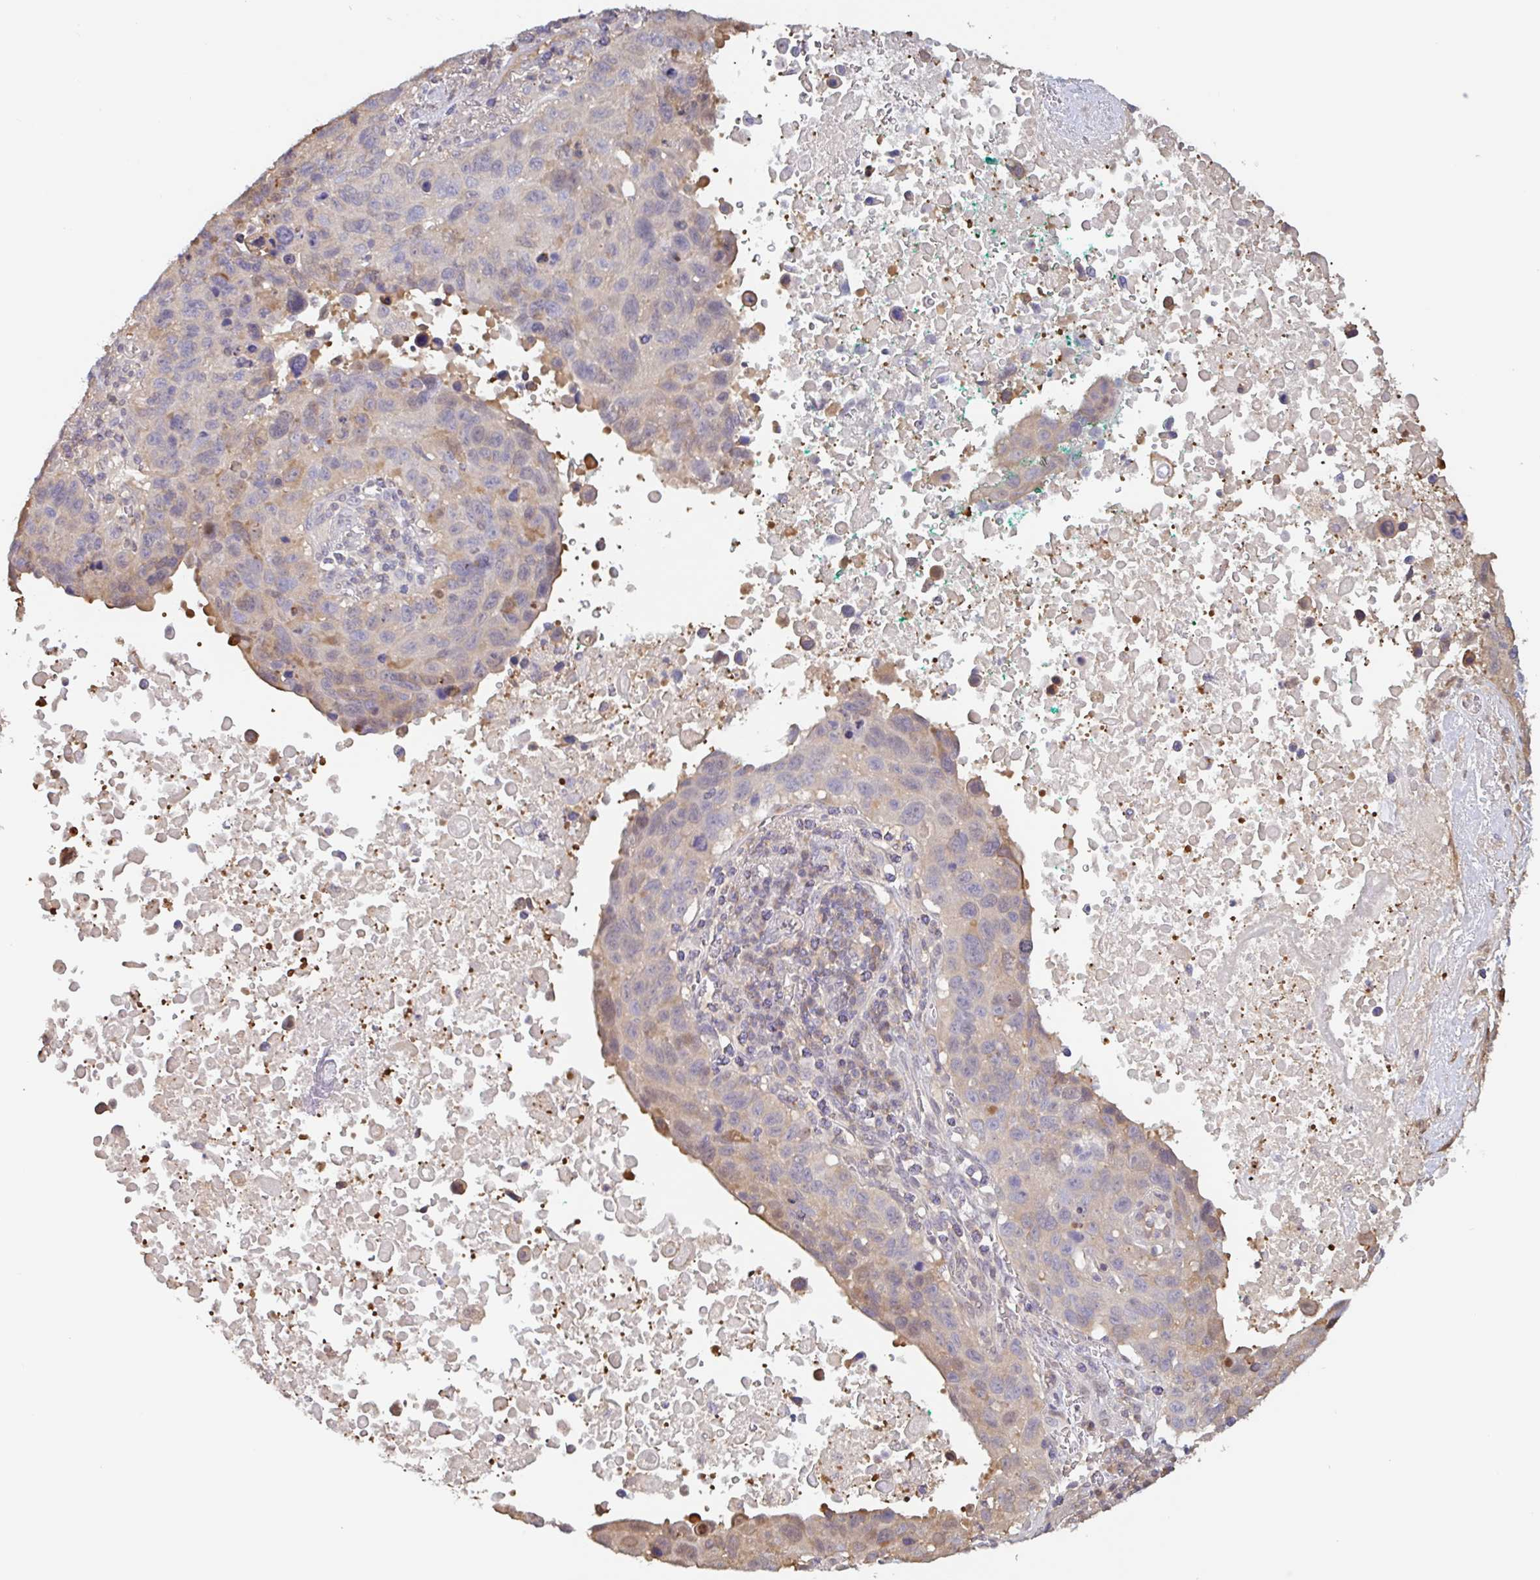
{"staining": {"intensity": "weak", "quantity": "25%-75%", "location": "cytoplasmic/membranous"}, "tissue": "lung cancer", "cell_type": "Tumor cells", "image_type": "cancer", "snomed": [{"axis": "morphology", "description": "Squamous cell carcinoma, NOS"}, {"axis": "topography", "description": "Lung"}], "caption": "DAB (3,3'-diaminobenzidine) immunohistochemical staining of human squamous cell carcinoma (lung) demonstrates weak cytoplasmic/membranous protein positivity in about 25%-75% of tumor cells.", "gene": "OTOP2", "patient": {"sex": "male", "age": 66}}